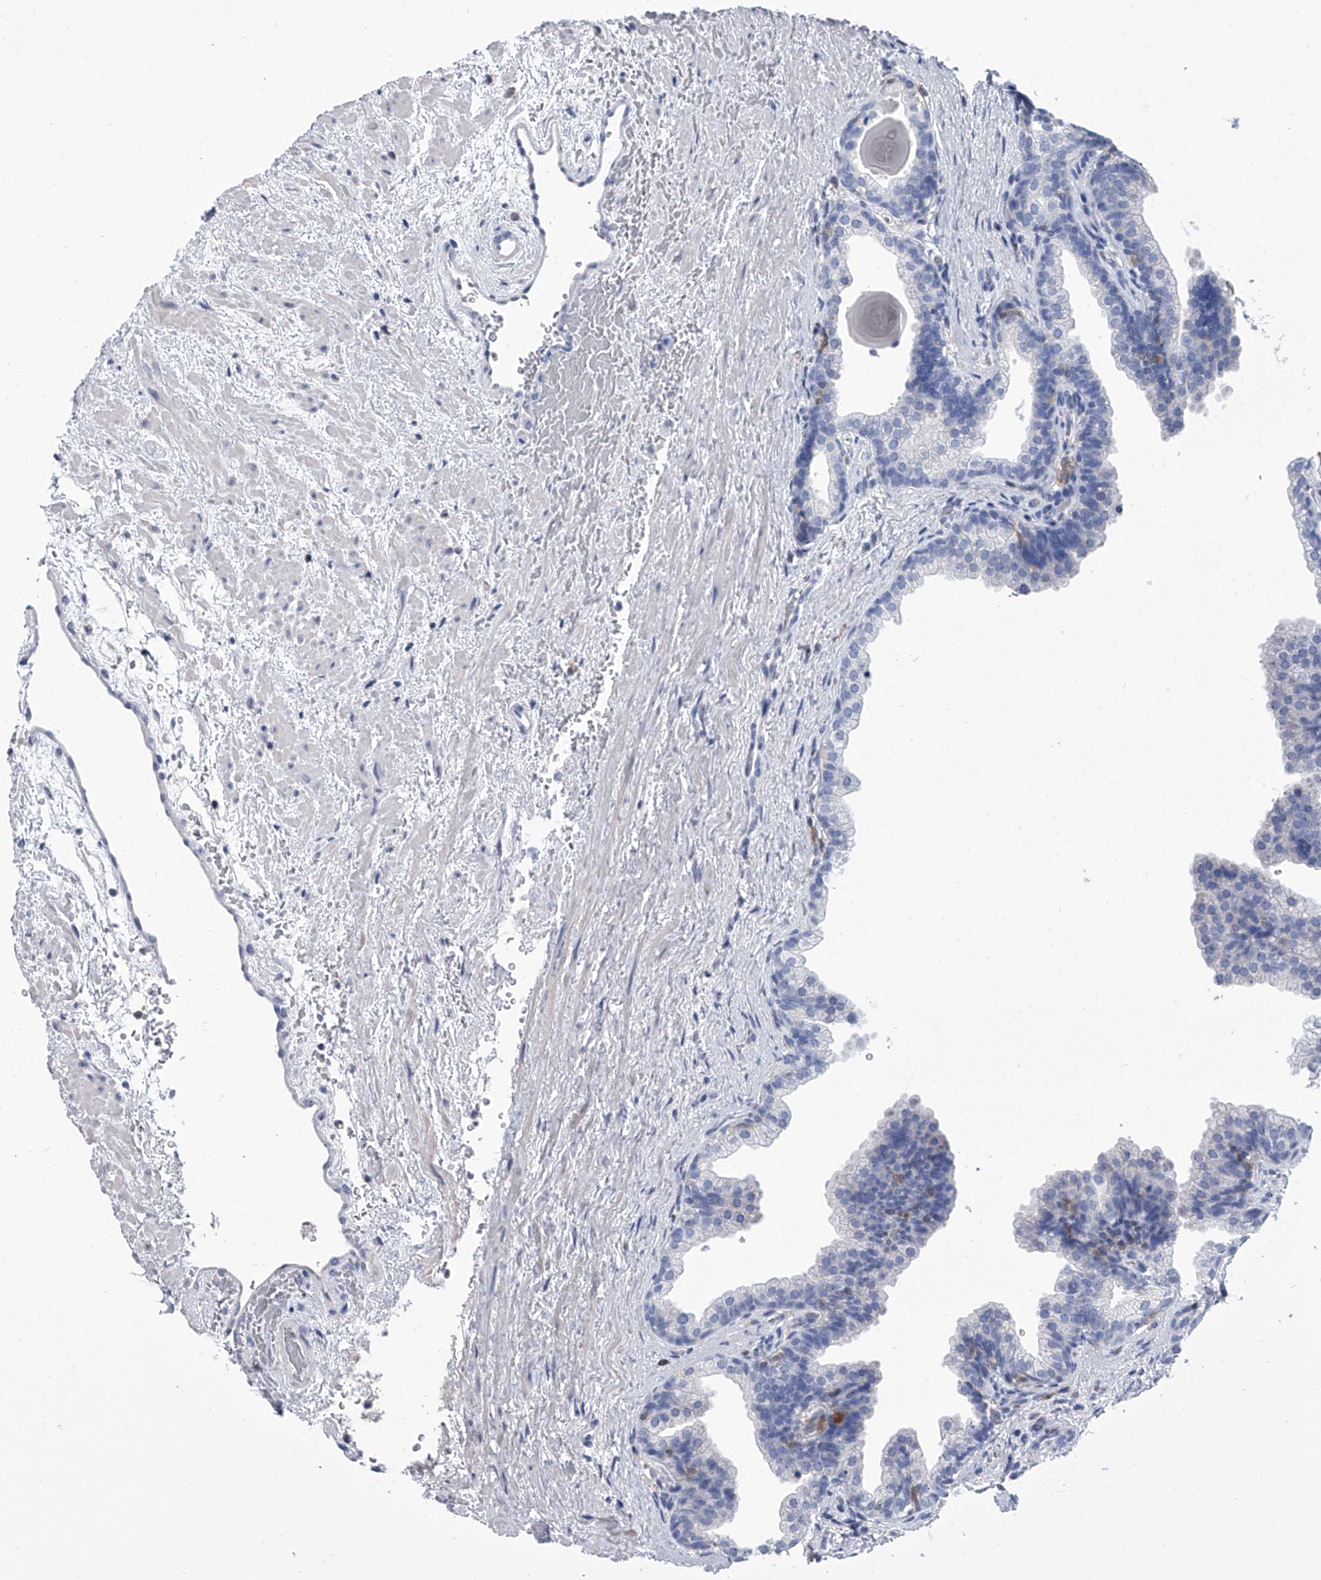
{"staining": {"intensity": "negative", "quantity": "none", "location": "none"}, "tissue": "prostate", "cell_type": "Glandular cells", "image_type": "normal", "snomed": [{"axis": "morphology", "description": "Normal tissue, NOS"}, {"axis": "topography", "description": "Prostate"}], "caption": "Immunohistochemistry histopathology image of unremarkable human prostate stained for a protein (brown), which reveals no expression in glandular cells.", "gene": "SERPINB9", "patient": {"sex": "male", "age": 48}}